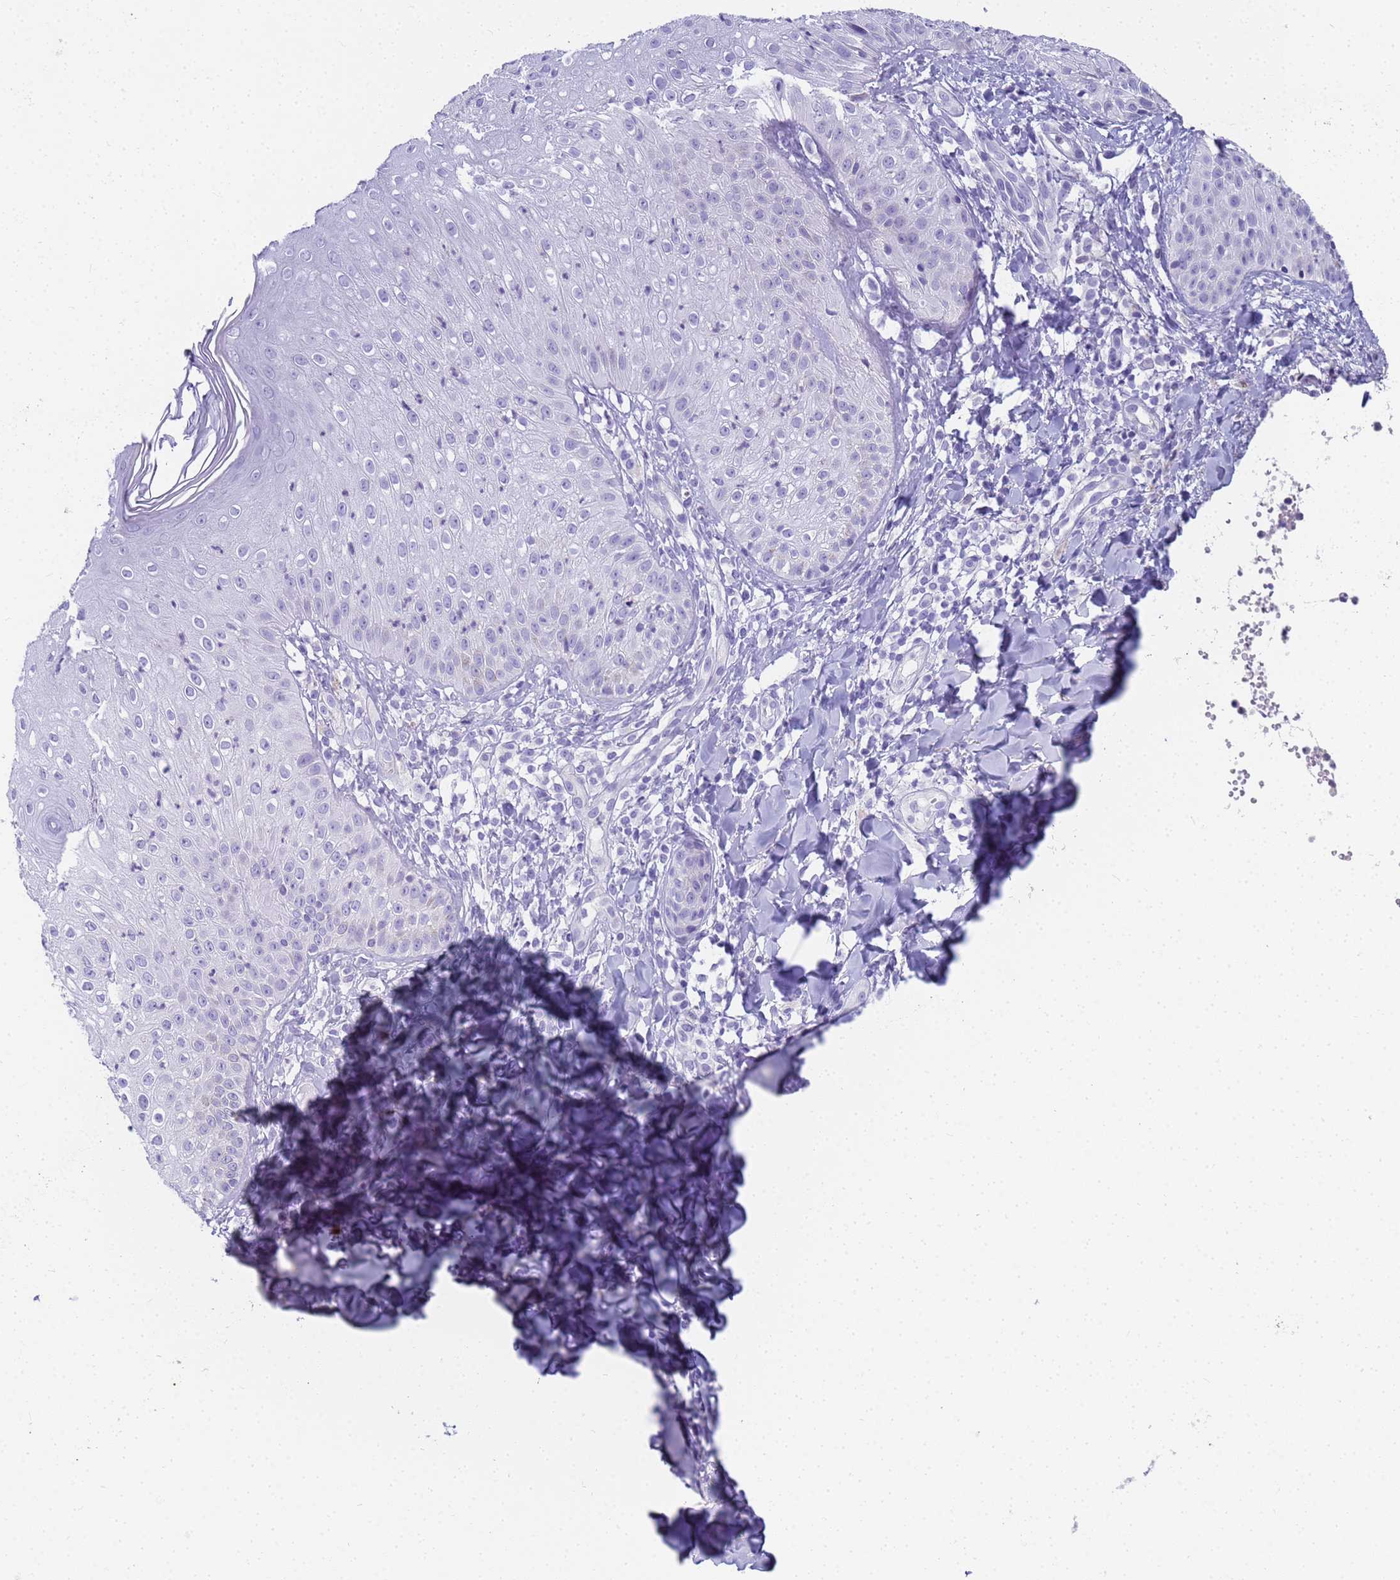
{"staining": {"intensity": "moderate", "quantity": "<25%", "location": "cytoplasmic/membranous"}, "tissue": "skin", "cell_type": "Epidermal cells", "image_type": "normal", "snomed": [{"axis": "morphology", "description": "Normal tissue, NOS"}, {"axis": "morphology", "description": "Inflammation, NOS"}, {"axis": "topography", "description": "Soft tissue"}, {"axis": "topography", "description": "Anal"}], "caption": "The image demonstrates staining of normal skin, revealing moderate cytoplasmic/membranous protein staining (brown color) within epidermal cells. (DAB IHC with brightfield microscopy, high magnification).", "gene": "RNASE2", "patient": {"sex": "female", "age": 15}}